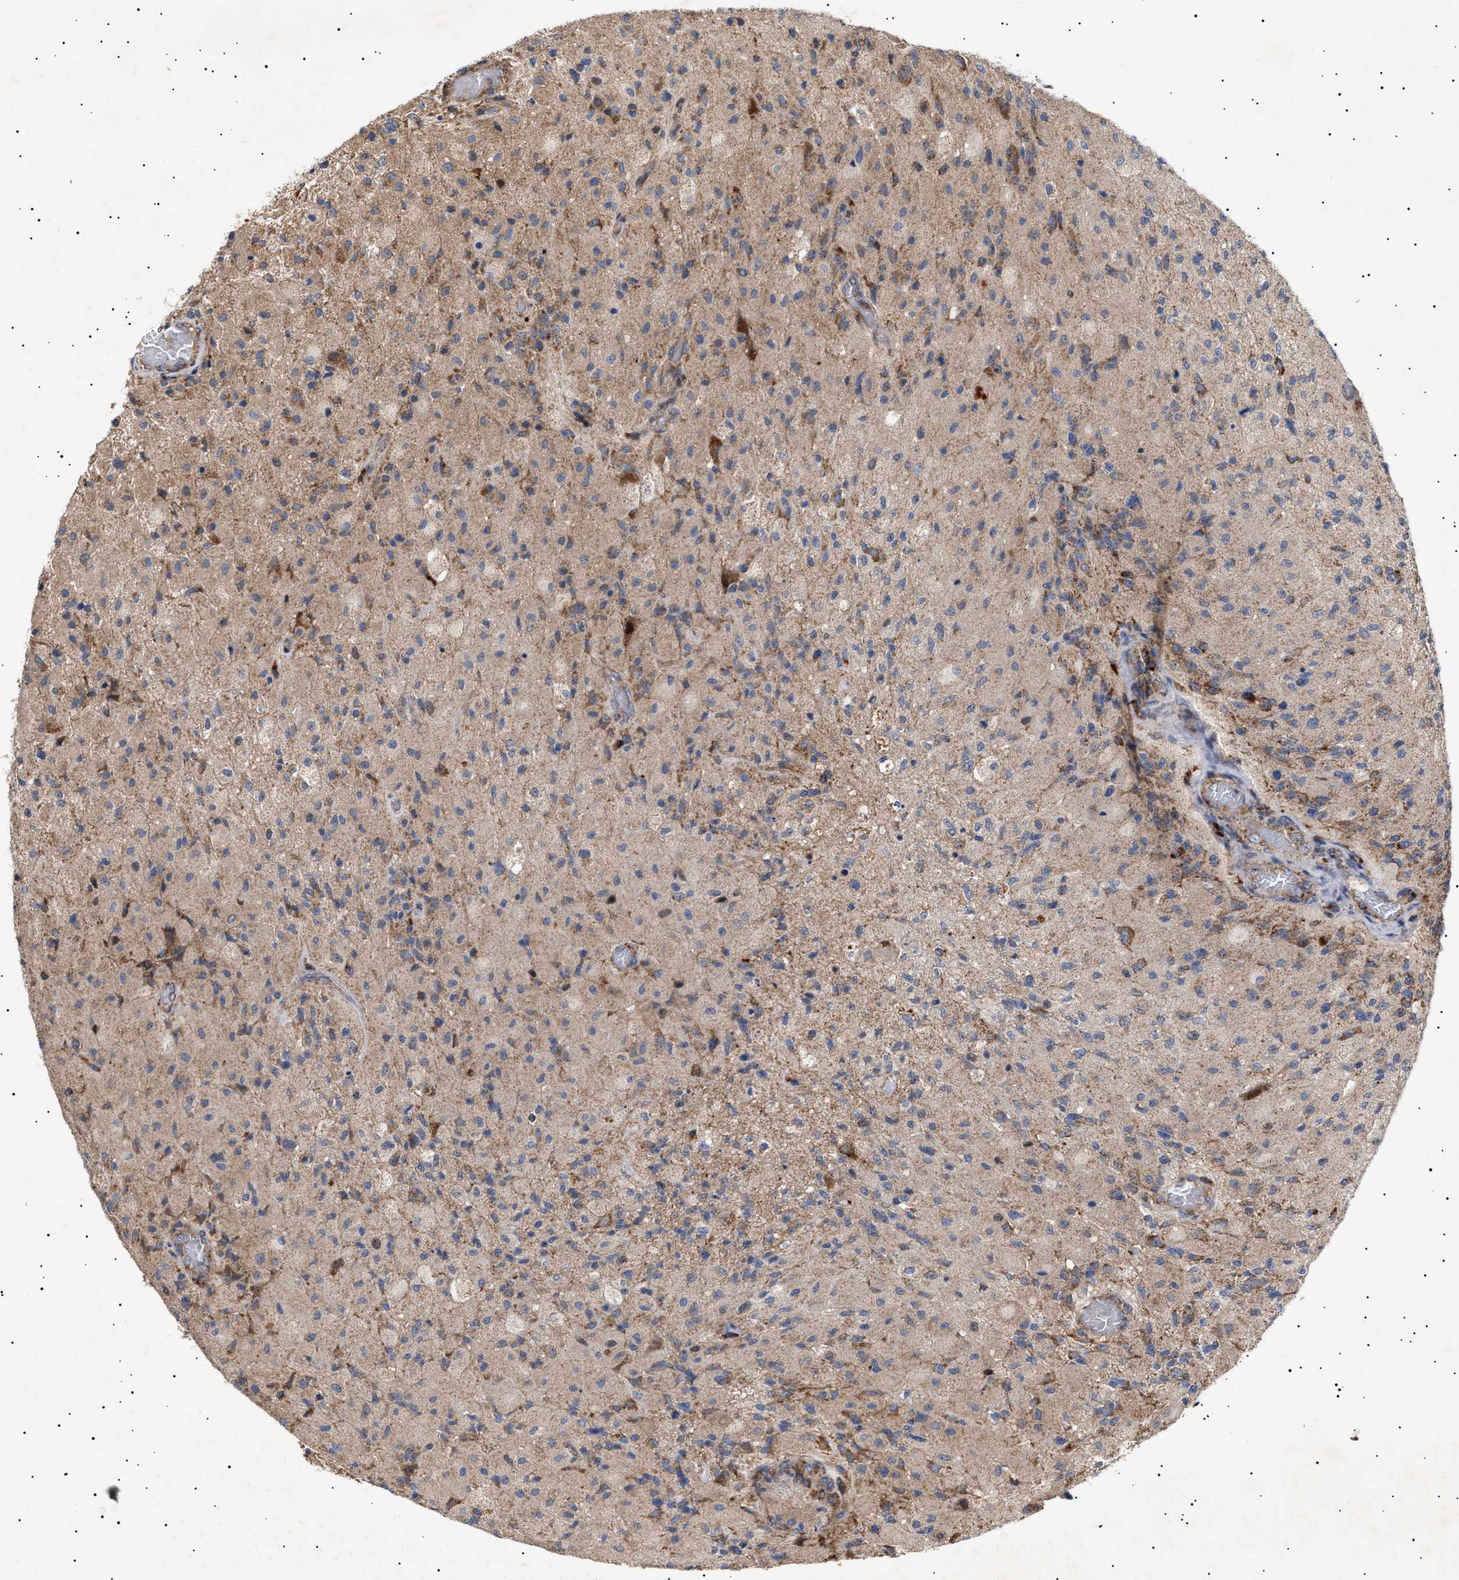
{"staining": {"intensity": "moderate", "quantity": ">75%", "location": "cytoplasmic/membranous"}, "tissue": "glioma", "cell_type": "Tumor cells", "image_type": "cancer", "snomed": [{"axis": "morphology", "description": "Normal tissue, NOS"}, {"axis": "morphology", "description": "Glioma, malignant, High grade"}, {"axis": "topography", "description": "Cerebral cortex"}], "caption": "Malignant high-grade glioma was stained to show a protein in brown. There is medium levels of moderate cytoplasmic/membranous staining in about >75% of tumor cells. The staining is performed using DAB (3,3'-diaminobenzidine) brown chromogen to label protein expression. The nuclei are counter-stained blue using hematoxylin.", "gene": "MRPL10", "patient": {"sex": "male", "age": 77}}